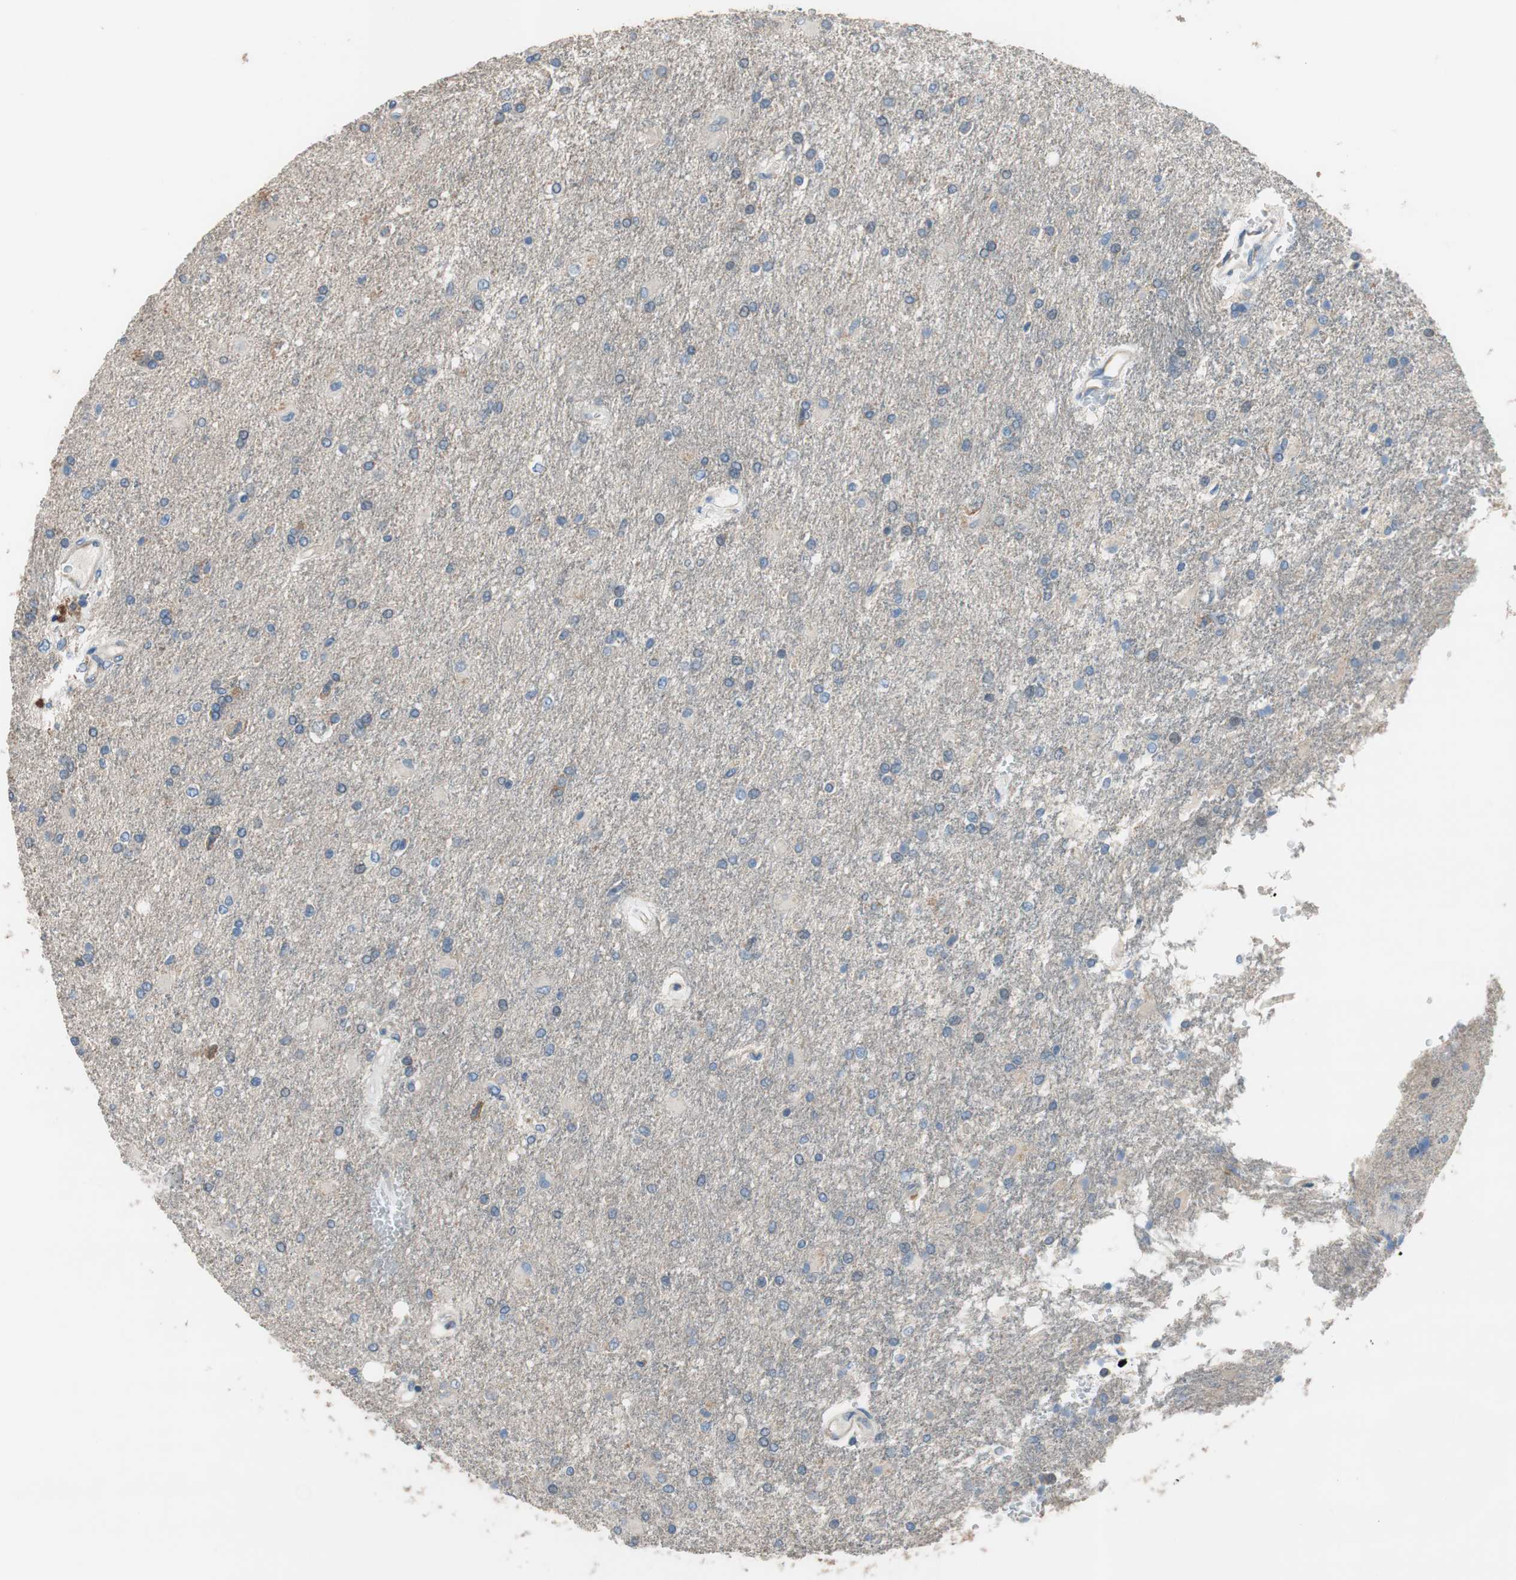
{"staining": {"intensity": "negative", "quantity": "none", "location": "none"}, "tissue": "glioma", "cell_type": "Tumor cells", "image_type": "cancer", "snomed": [{"axis": "morphology", "description": "Glioma, malignant, High grade"}, {"axis": "topography", "description": "Brain"}], "caption": "Immunohistochemistry of glioma shows no staining in tumor cells.", "gene": "CALML3", "patient": {"sex": "male", "age": 71}}